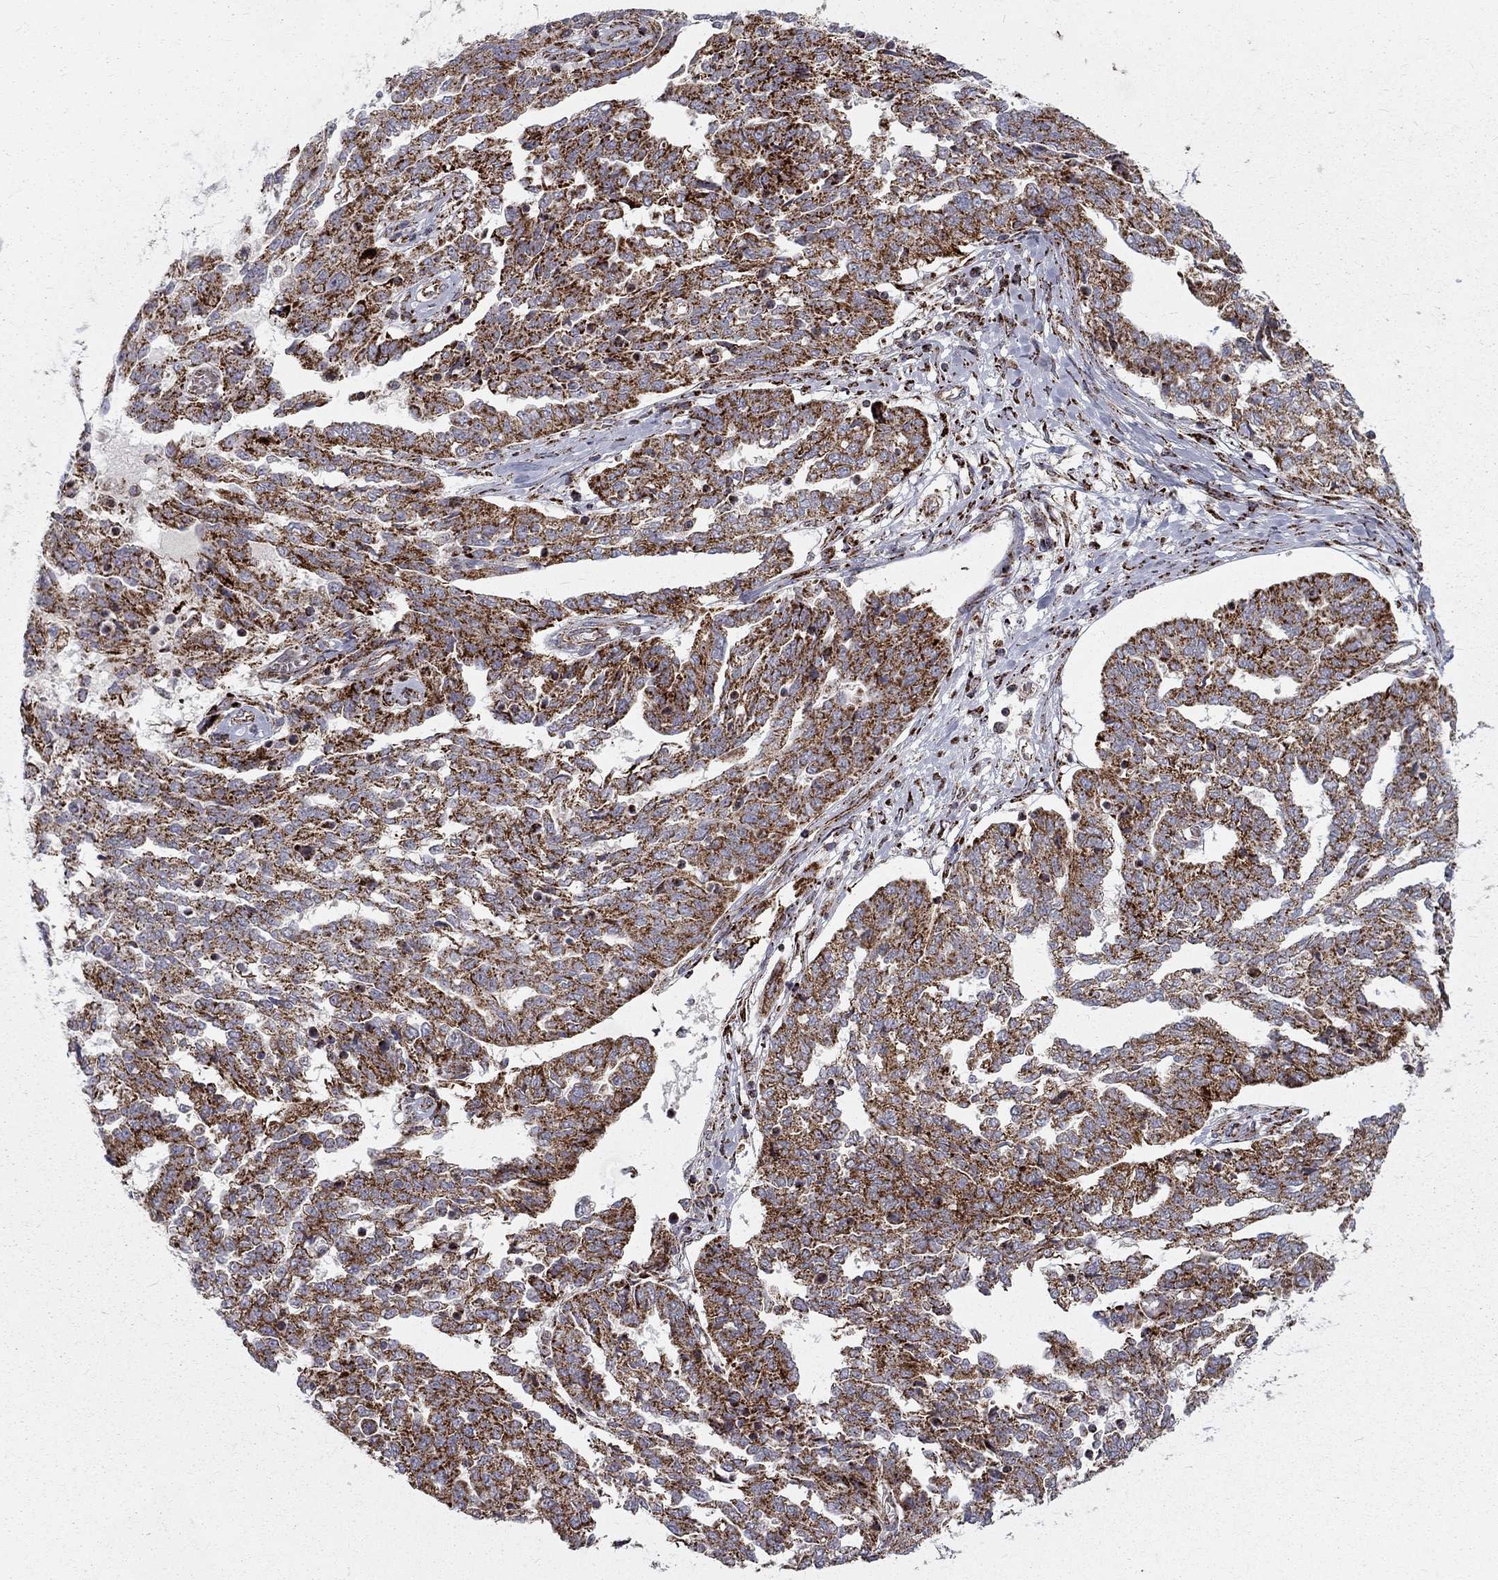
{"staining": {"intensity": "strong", "quantity": ">75%", "location": "cytoplasmic/membranous"}, "tissue": "ovarian cancer", "cell_type": "Tumor cells", "image_type": "cancer", "snomed": [{"axis": "morphology", "description": "Cystadenocarcinoma, serous, NOS"}, {"axis": "topography", "description": "Ovary"}], "caption": "Ovarian cancer stained with immunohistochemistry demonstrates strong cytoplasmic/membranous positivity in about >75% of tumor cells. (Brightfield microscopy of DAB IHC at high magnification).", "gene": "ALDH1B1", "patient": {"sex": "female", "age": 67}}